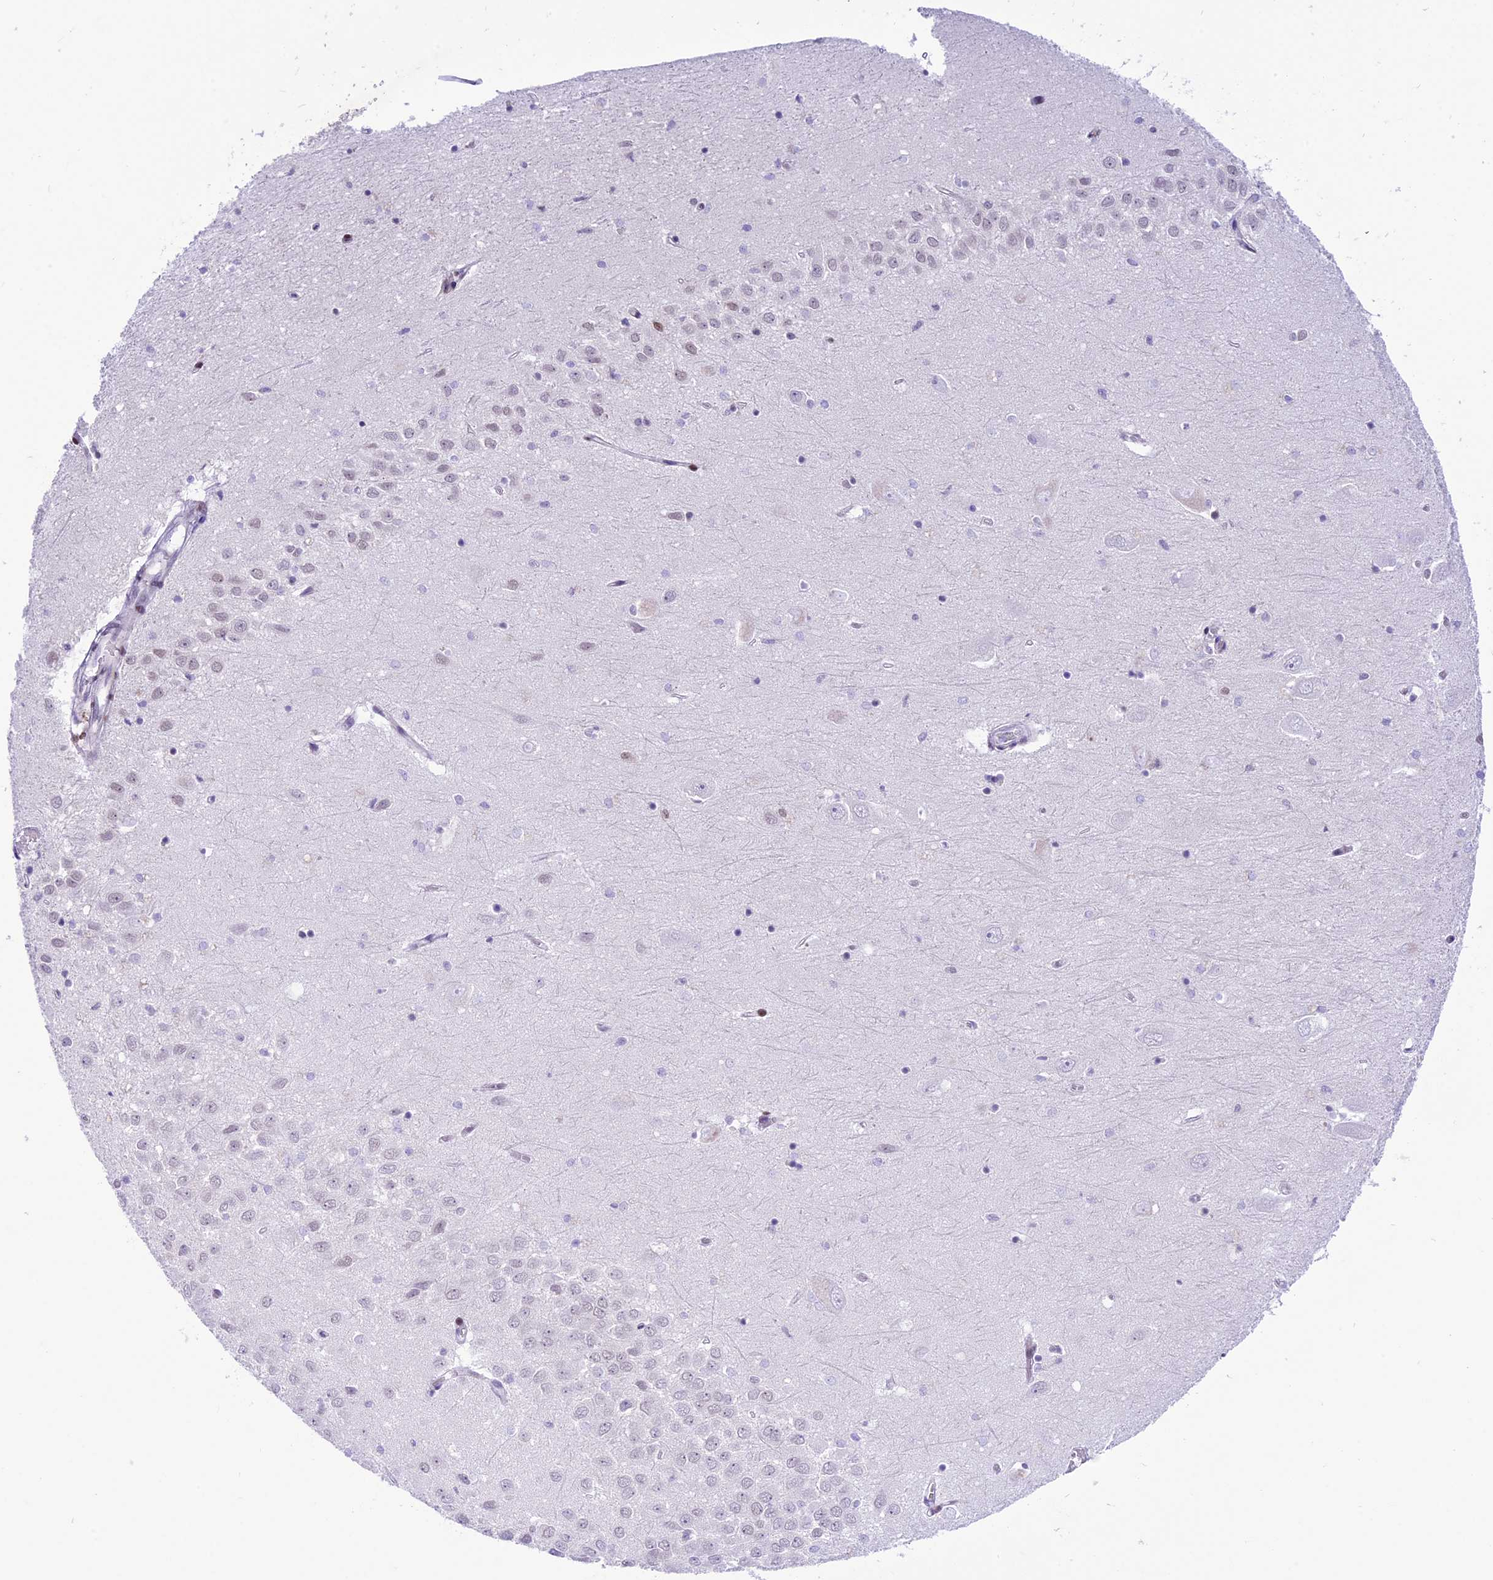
{"staining": {"intensity": "negative", "quantity": "none", "location": "none"}, "tissue": "hippocampus", "cell_type": "Glial cells", "image_type": "normal", "snomed": [{"axis": "morphology", "description": "Normal tissue, NOS"}, {"axis": "topography", "description": "Hippocampus"}], "caption": "IHC photomicrograph of unremarkable human hippocampus stained for a protein (brown), which reveals no expression in glial cells. Brightfield microscopy of immunohistochemistry (IHC) stained with DAB (brown) and hematoxylin (blue), captured at high magnification.", "gene": "RPS6KB1", "patient": {"sex": "female", "age": 64}}